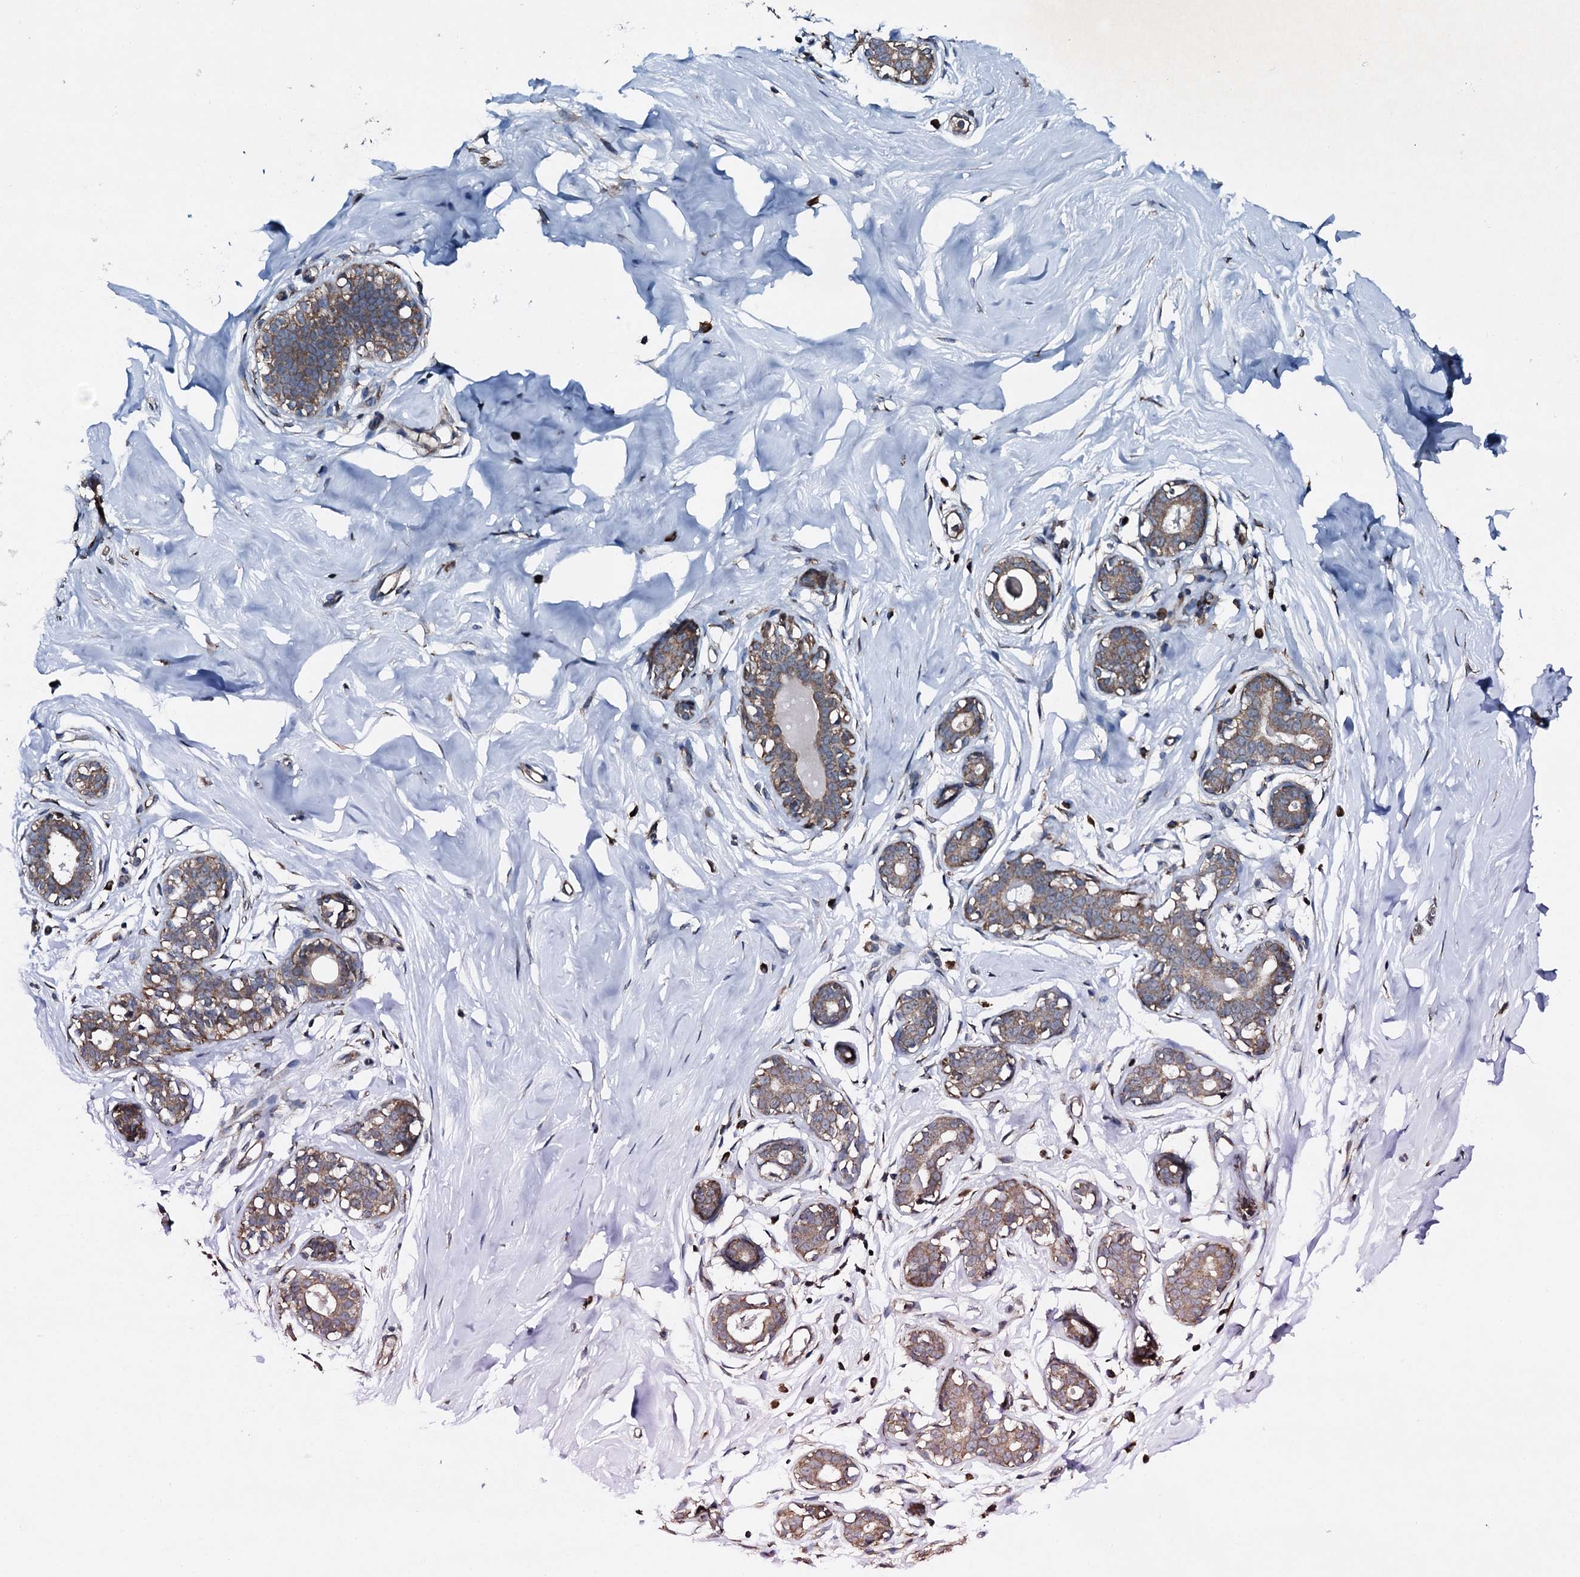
{"staining": {"intensity": "moderate", "quantity": ">75%", "location": "cytoplasmic/membranous"}, "tissue": "breast", "cell_type": "Adipocytes", "image_type": "normal", "snomed": [{"axis": "morphology", "description": "Normal tissue, NOS"}, {"axis": "morphology", "description": "Adenoma, NOS"}, {"axis": "topography", "description": "Breast"}], "caption": "High-magnification brightfield microscopy of normal breast stained with DAB (3,3'-diaminobenzidine) (brown) and counterstained with hematoxylin (blue). adipocytes exhibit moderate cytoplasmic/membranous positivity is identified in approximately>75% of cells.", "gene": "EDC4", "patient": {"sex": "female", "age": 23}}